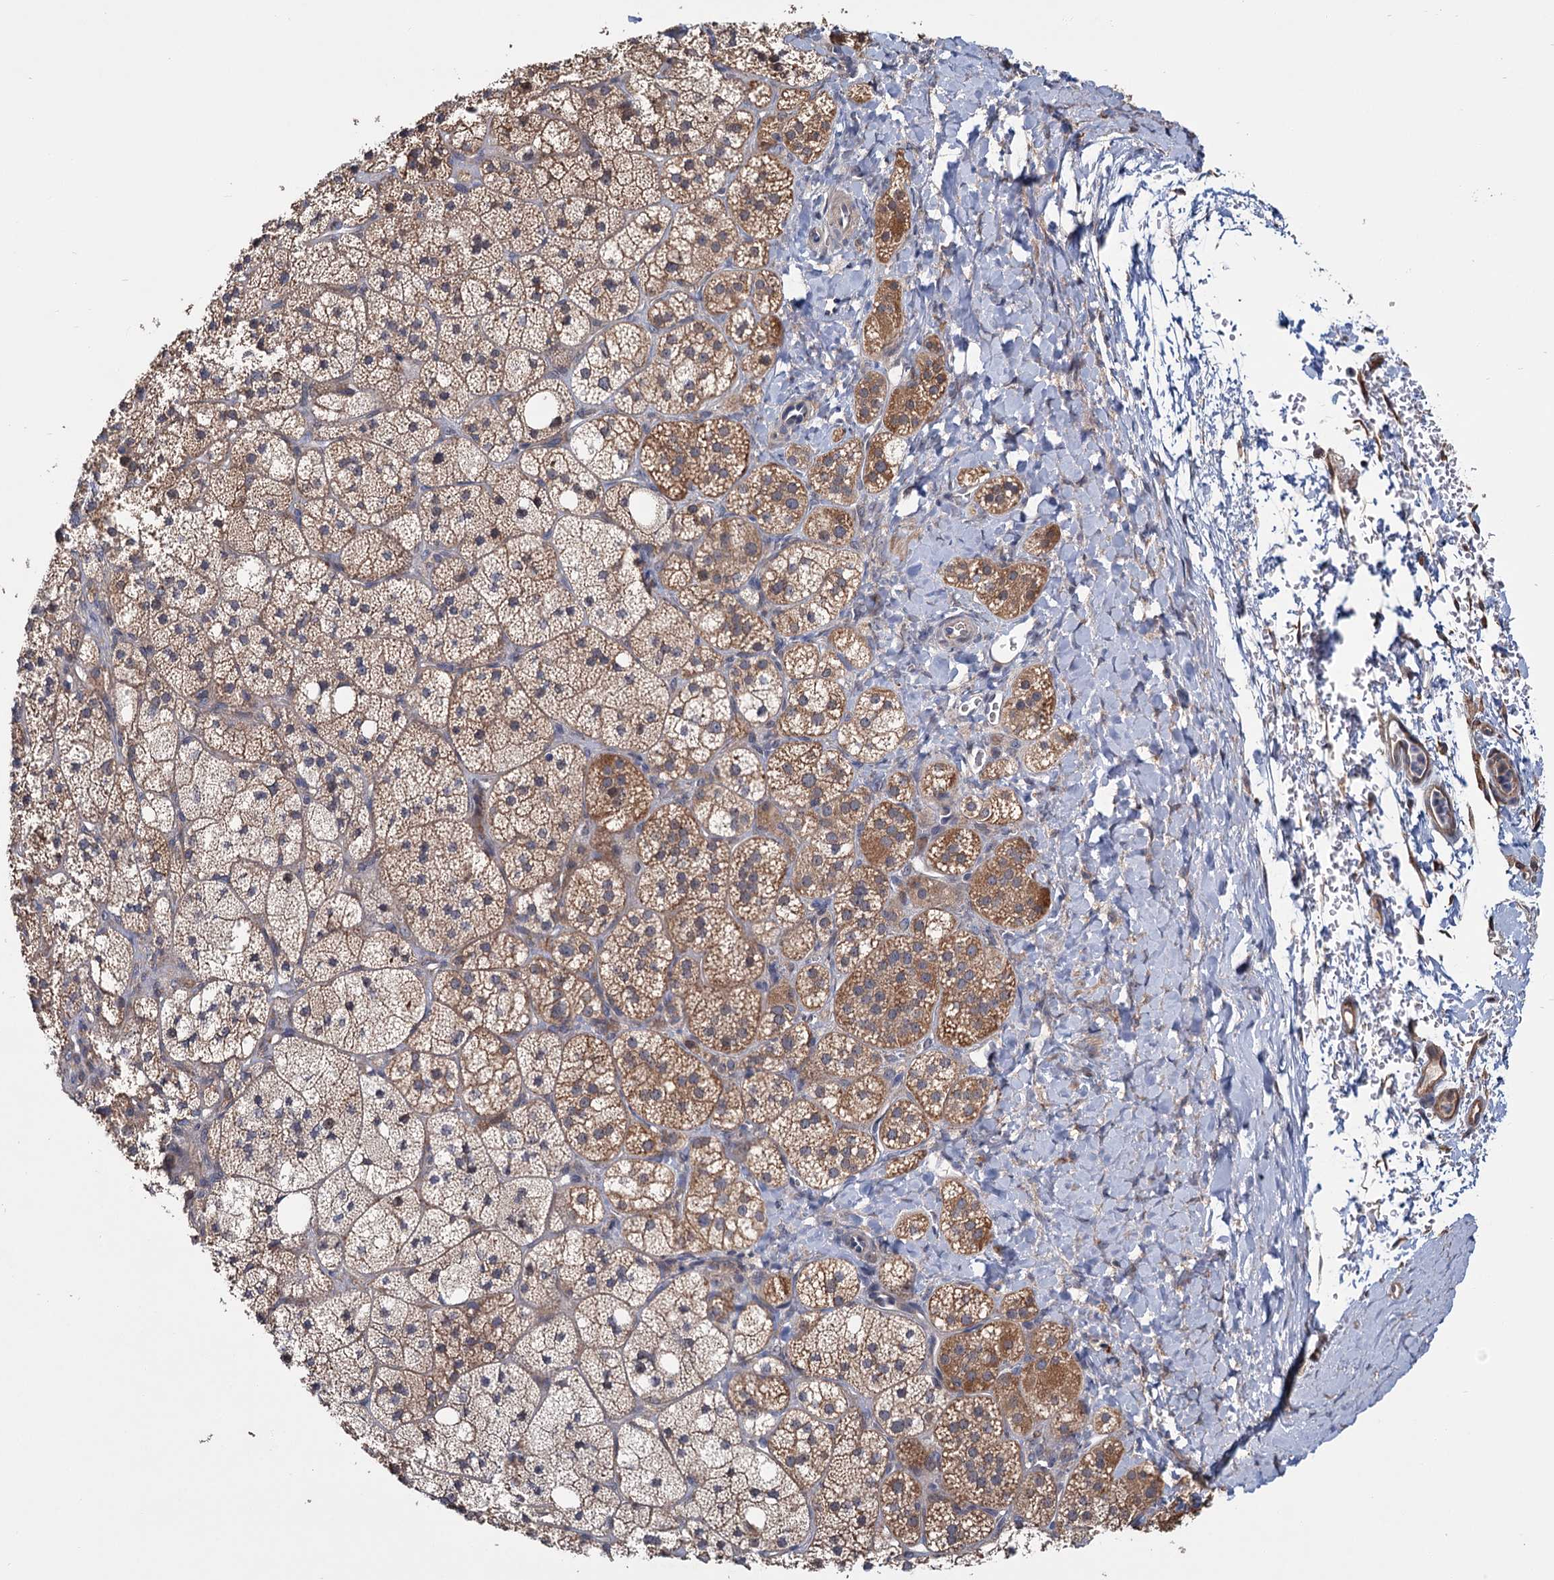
{"staining": {"intensity": "moderate", "quantity": "25%-75%", "location": "cytoplasmic/membranous"}, "tissue": "adrenal gland", "cell_type": "Glandular cells", "image_type": "normal", "snomed": [{"axis": "morphology", "description": "Normal tissue, NOS"}, {"axis": "topography", "description": "Adrenal gland"}], "caption": "This micrograph displays immunohistochemistry staining of benign human adrenal gland, with medium moderate cytoplasmic/membranous staining in approximately 25%-75% of glandular cells.", "gene": "MTRR", "patient": {"sex": "male", "age": 61}}